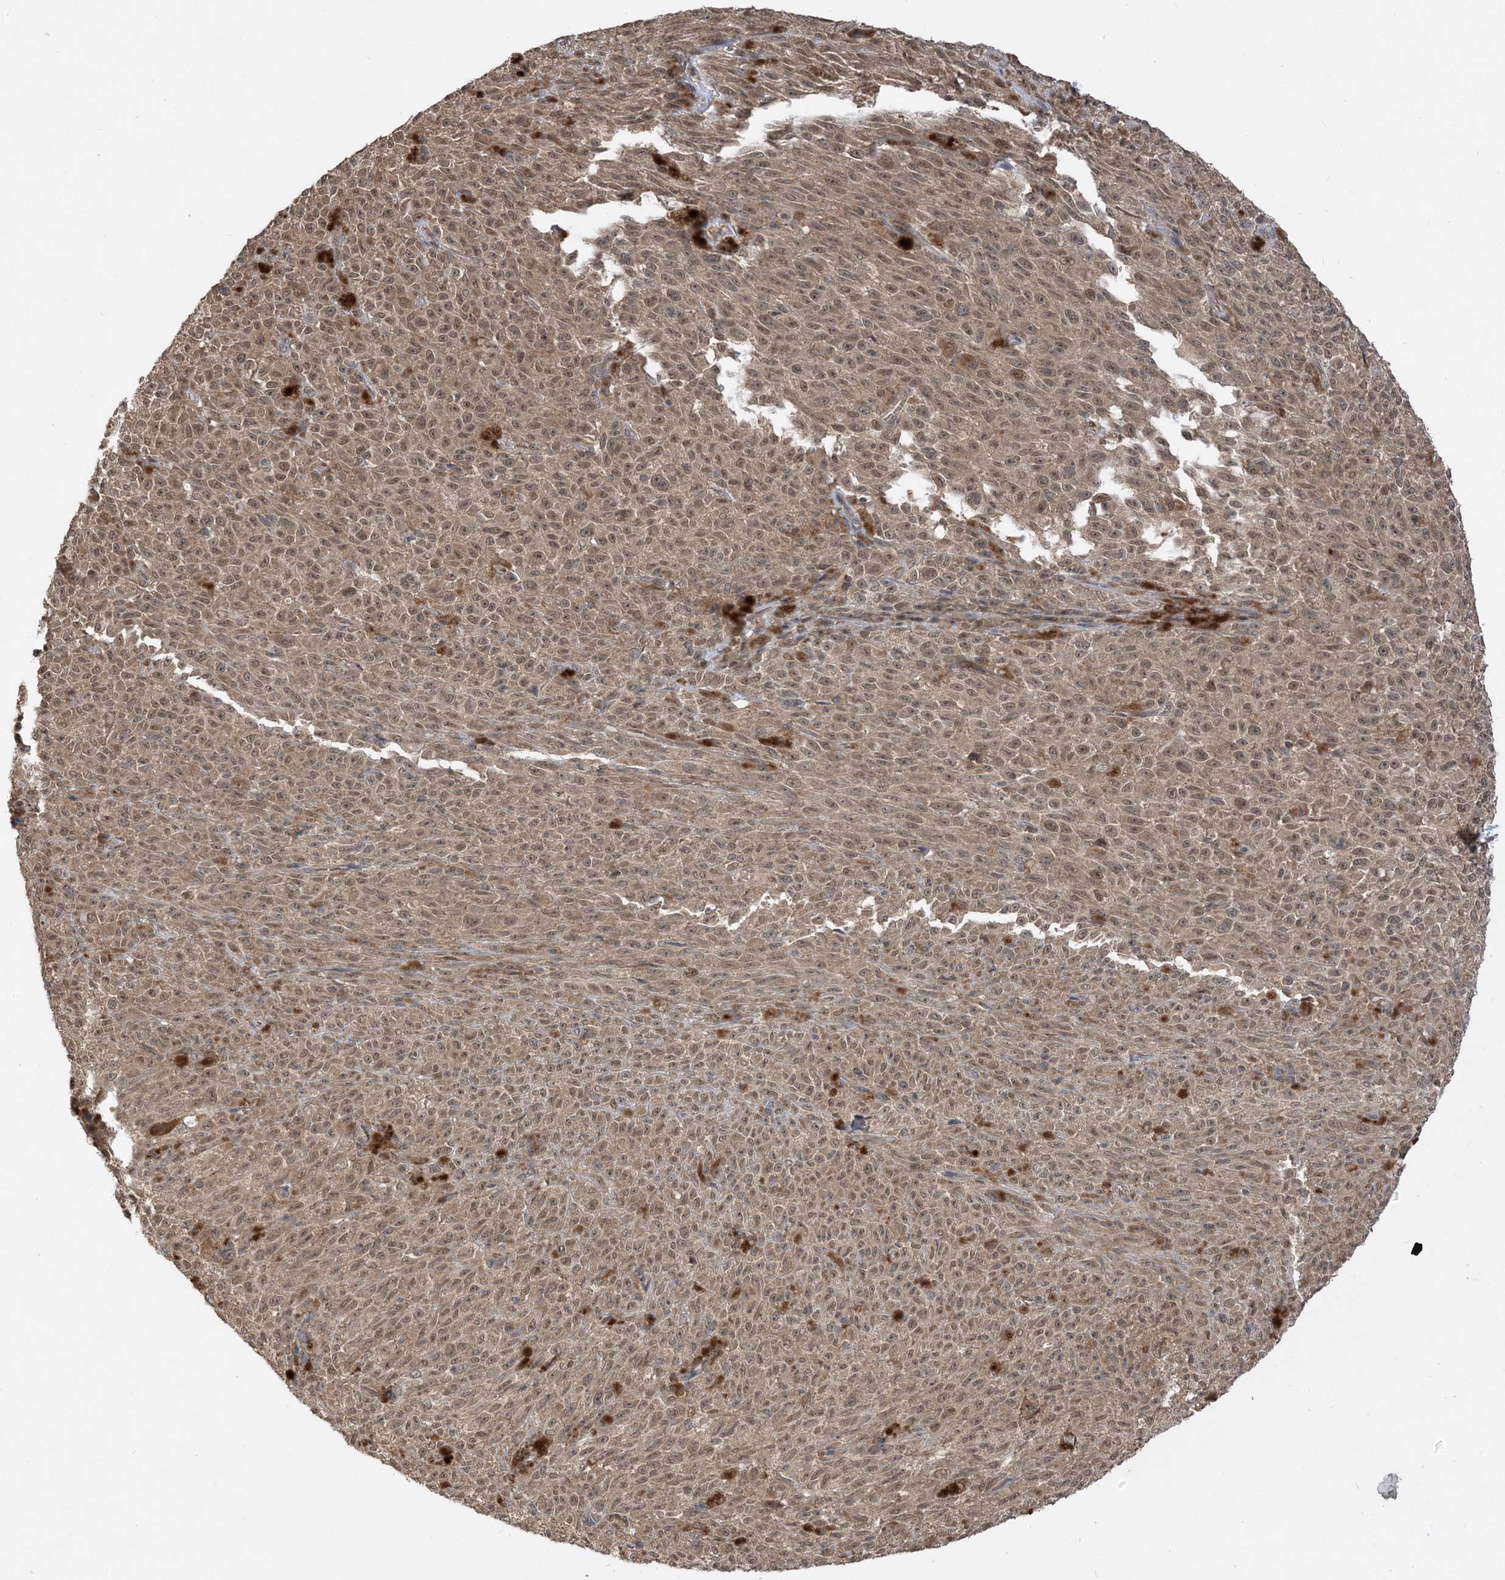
{"staining": {"intensity": "weak", "quantity": ">75%", "location": "cytoplasmic/membranous,nuclear"}, "tissue": "melanoma", "cell_type": "Tumor cells", "image_type": "cancer", "snomed": [{"axis": "morphology", "description": "Malignant melanoma, NOS"}, {"axis": "topography", "description": "Skin"}], "caption": "Protein analysis of melanoma tissue exhibits weak cytoplasmic/membranous and nuclear expression in about >75% of tumor cells.", "gene": "PUSL1", "patient": {"sex": "female", "age": 82}}